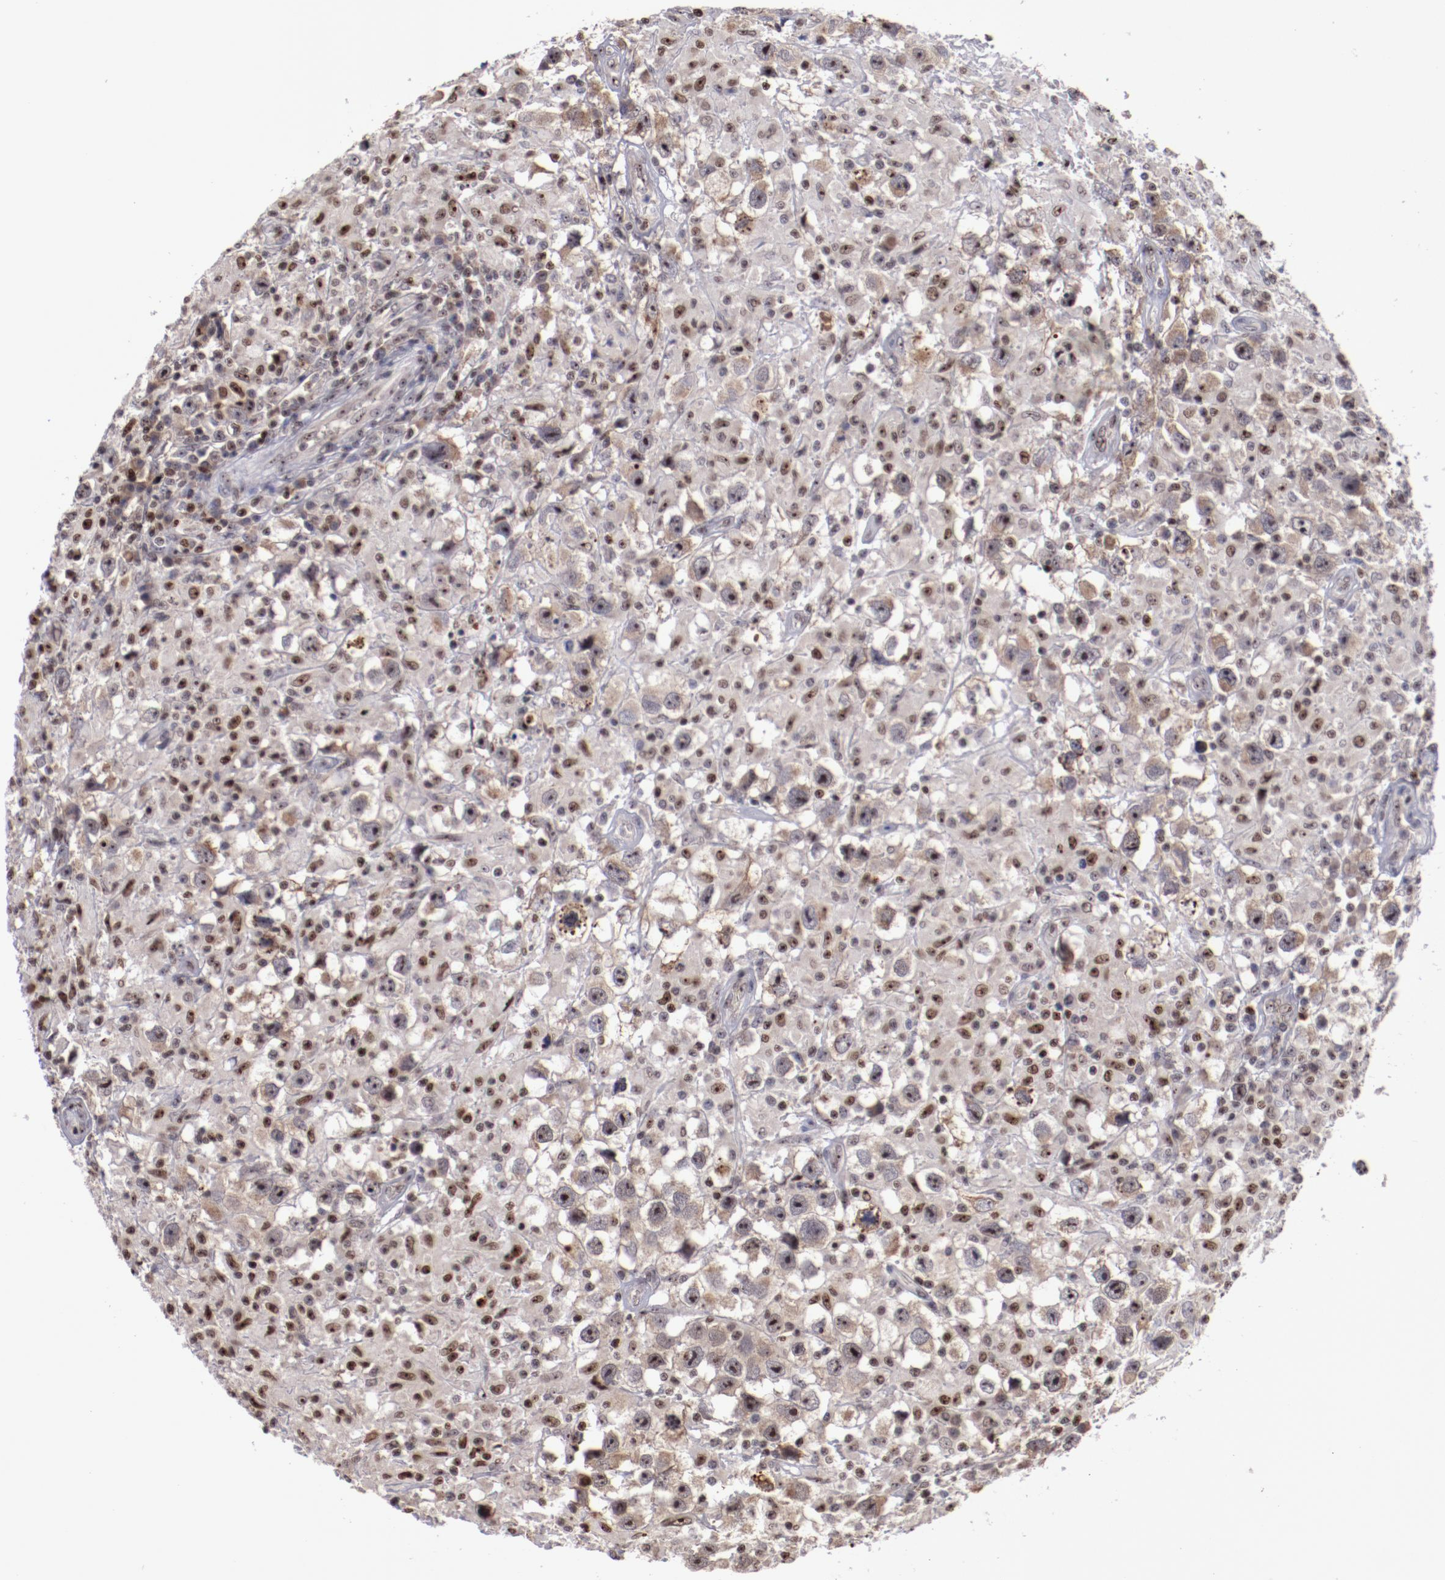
{"staining": {"intensity": "moderate", "quantity": "25%-75%", "location": "nuclear"}, "tissue": "testis cancer", "cell_type": "Tumor cells", "image_type": "cancer", "snomed": [{"axis": "morphology", "description": "Seminoma, NOS"}, {"axis": "topography", "description": "Testis"}], "caption": "Immunohistochemical staining of human seminoma (testis) demonstrates medium levels of moderate nuclear protein staining in about 25%-75% of tumor cells.", "gene": "DDX24", "patient": {"sex": "male", "age": 34}}